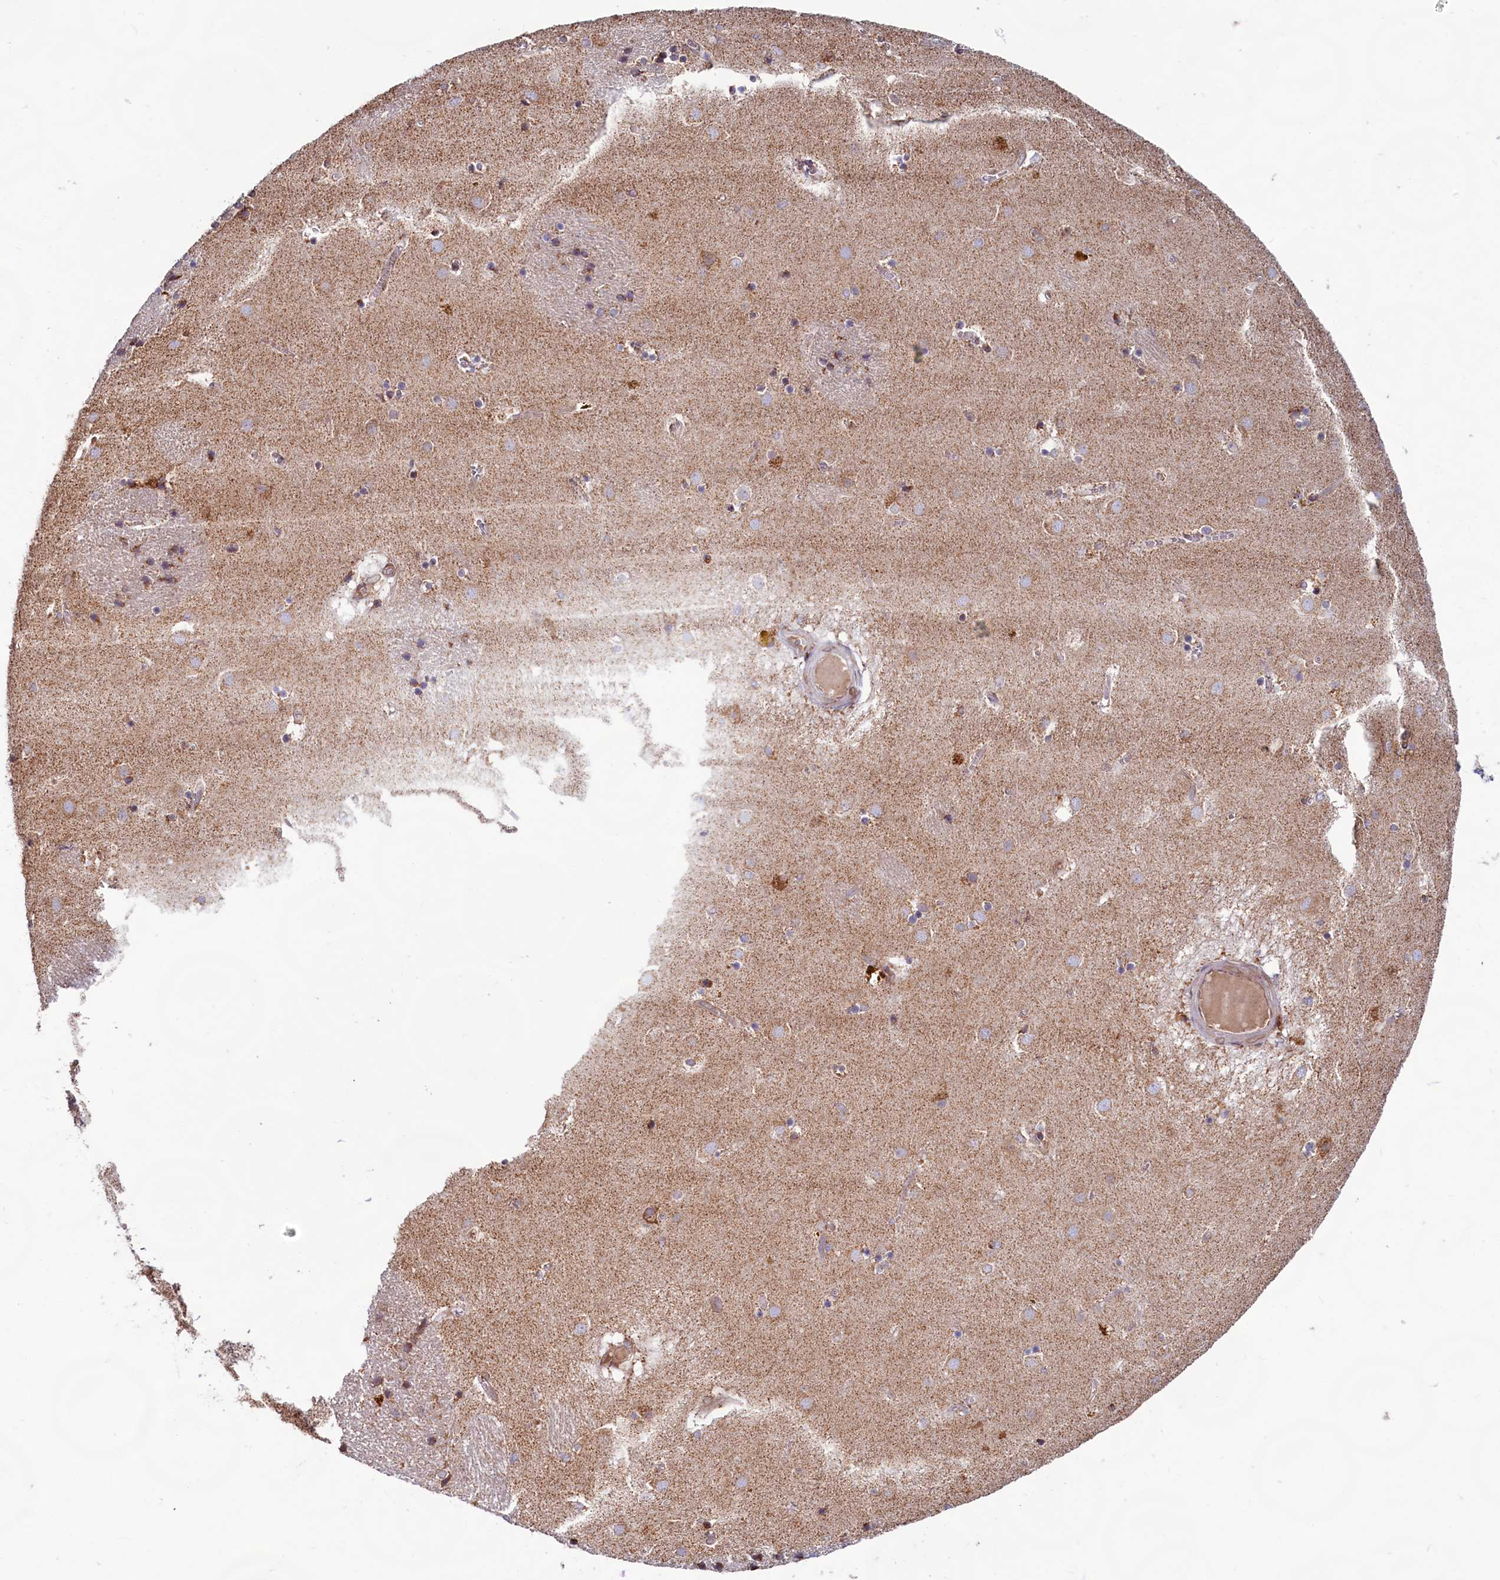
{"staining": {"intensity": "weak", "quantity": "25%-75%", "location": "cytoplasmic/membranous"}, "tissue": "caudate", "cell_type": "Glial cells", "image_type": "normal", "snomed": [{"axis": "morphology", "description": "Normal tissue, NOS"}, {"axis": "topography", "description": "Lateral ventricle wall"}], "caption": "Immunohistochemical staining of normal caudate reveals 25%-75% levels of weak cytoplasmic/membranous protein positivity in approximately 25%-75% of glial cells.", "gene": "TBC1D19", "patient": {"sex": "male", "age": 70}}